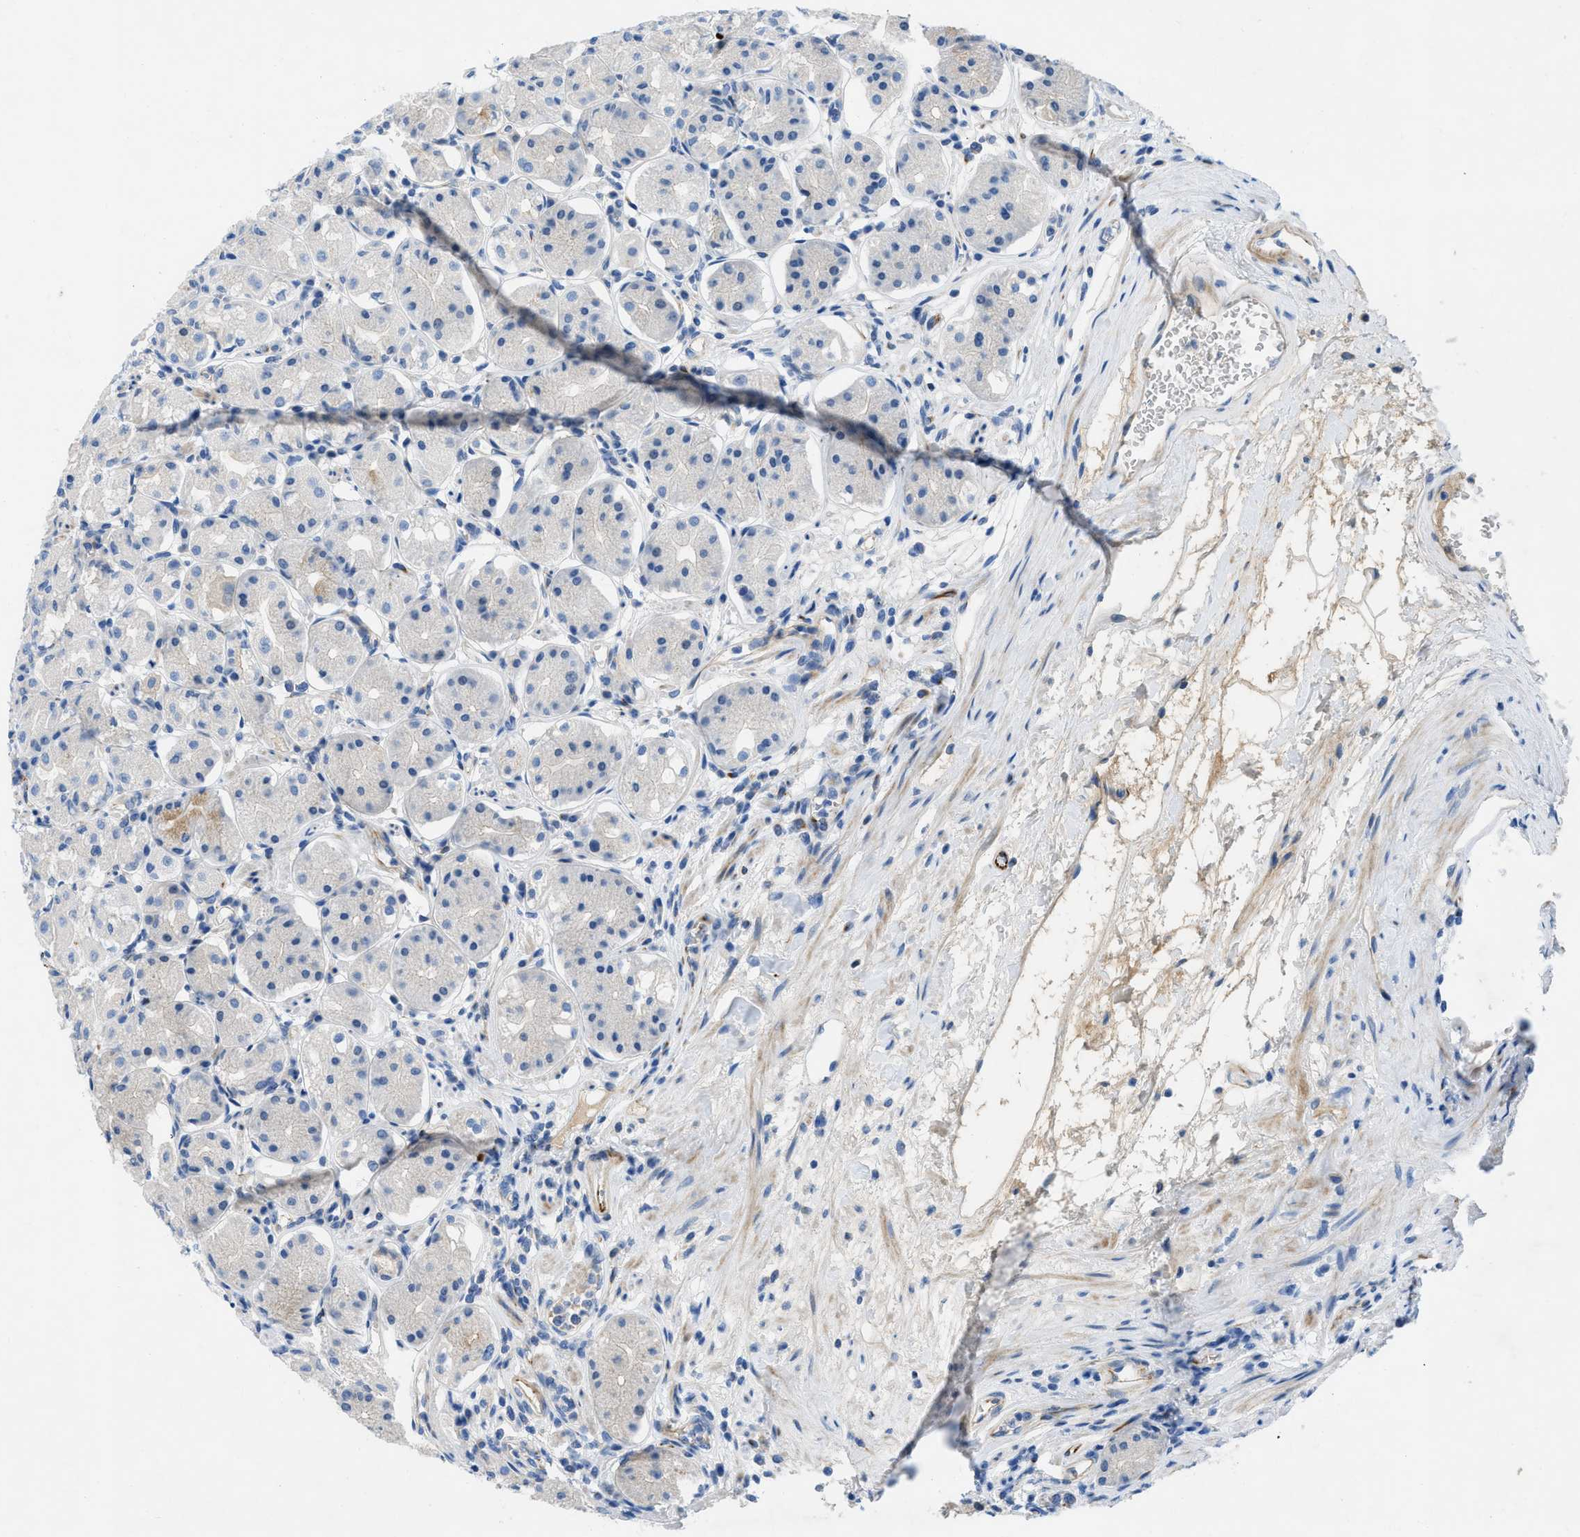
{"staining": {"intensity": "weak", "quantity": "<25%", "location": "cytoplasmic/membranous"}, "tissue": "stomach", "cell_type": "Glandular cells", "image_type": "normal", "snomed": [{"axis": "morphology", "description": "Normal tissue, NOS"}, {"axis": "topography", "description": "Stomach"}, {"axis": "topography", "description": "Stomach, lower"}], "caption": "Protein analysis of benign stomach displays no significant staining in glandular cells.", "gene": "XCR1", "patient": {"sex": "female", "age": 56}}